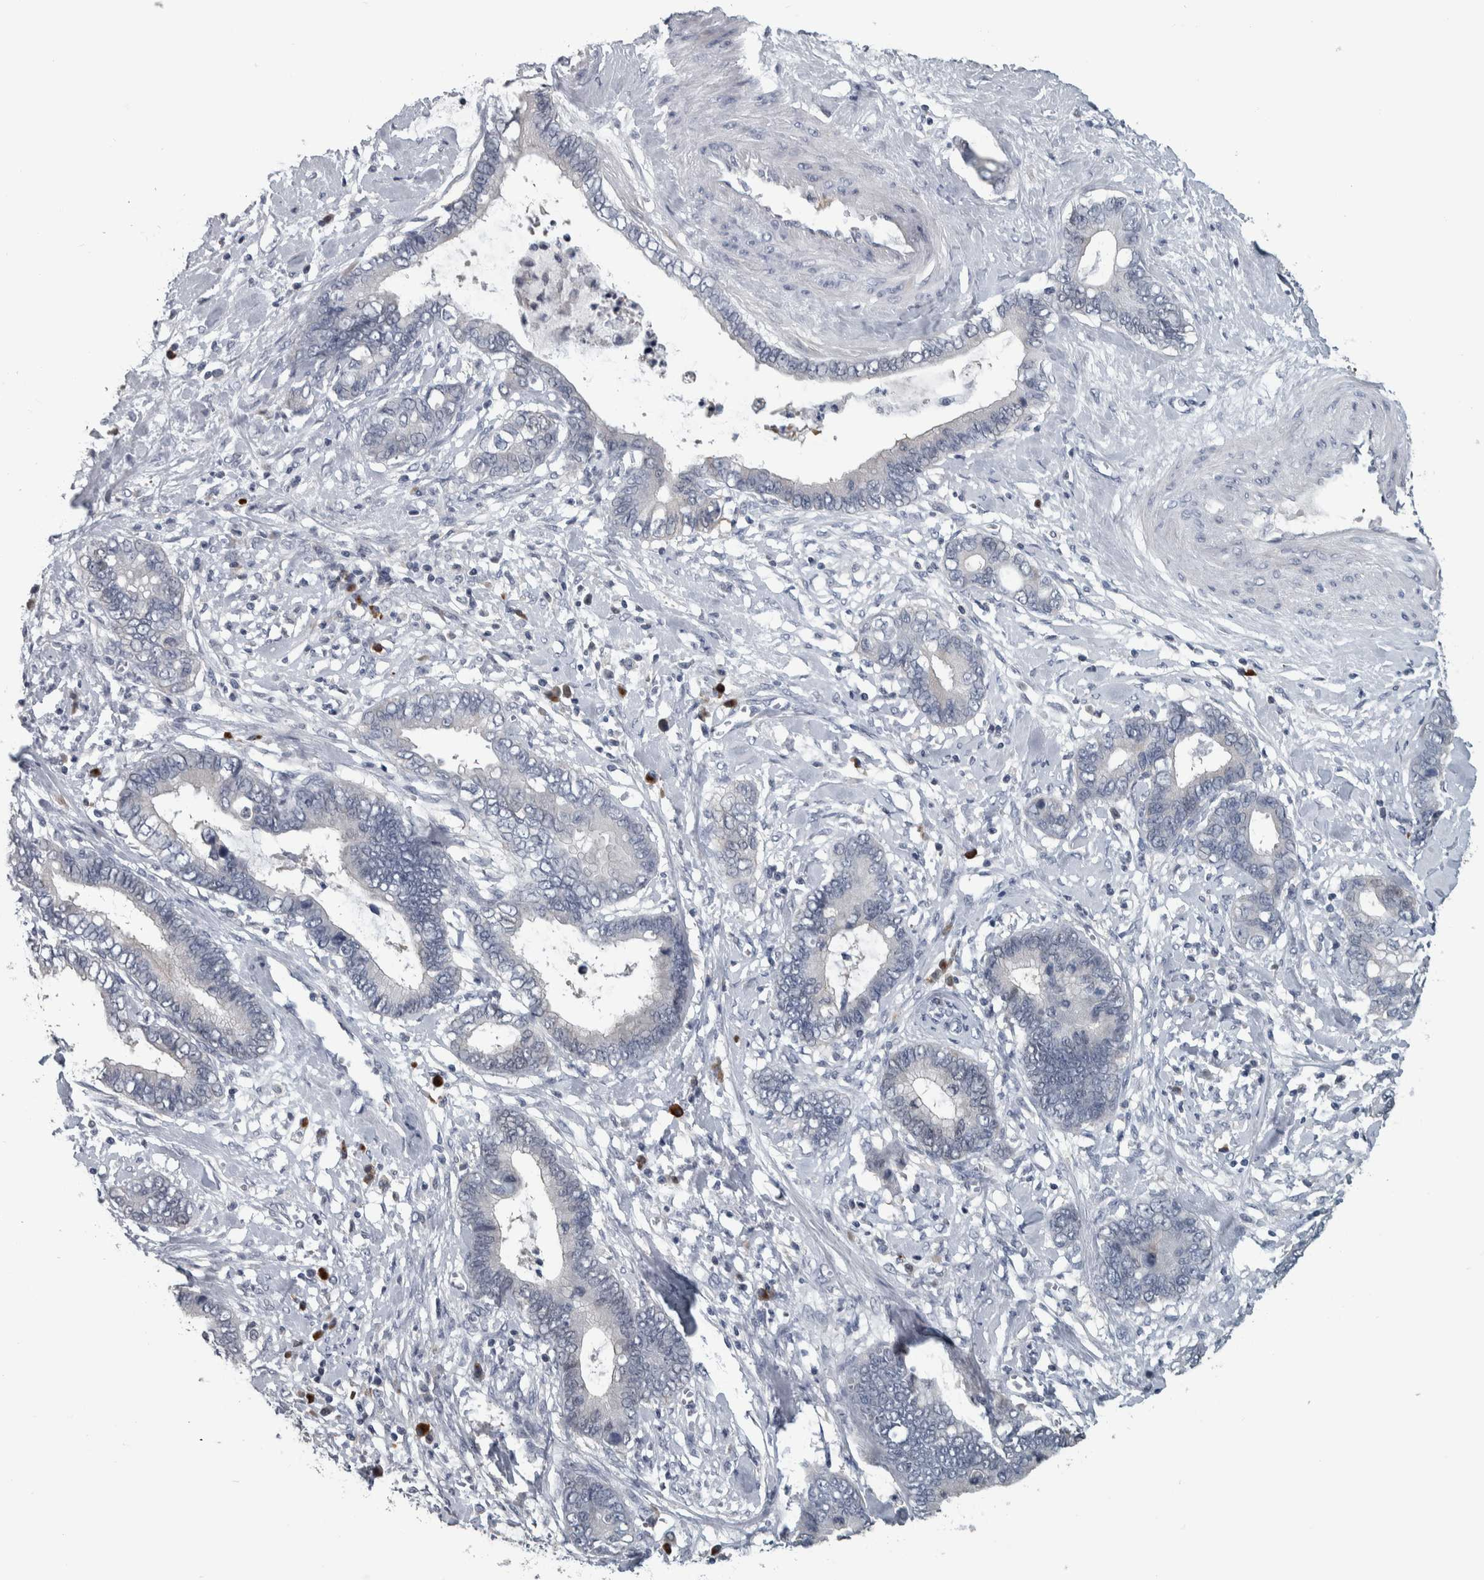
{"staining": {"intensity": "negative", "quantity": "none", "location": "none"}, "tissue": "cervical cancer", "cell_type": "Tumor cells", "image_type": "cancer", "snomed": [{"axis": "morphology", "description": "Adenocarcinoma, NOS"}, {"axis": "topography", "description": "Cervix"}], "caption": "The histopathology image exhibits no staining of tumor cells in cervical cancer. (DAB IHC visualized using brightfield microscopy, high magnification).", "gene": "CAVIN4", "patient": {"sex": "female", "age": 44}}